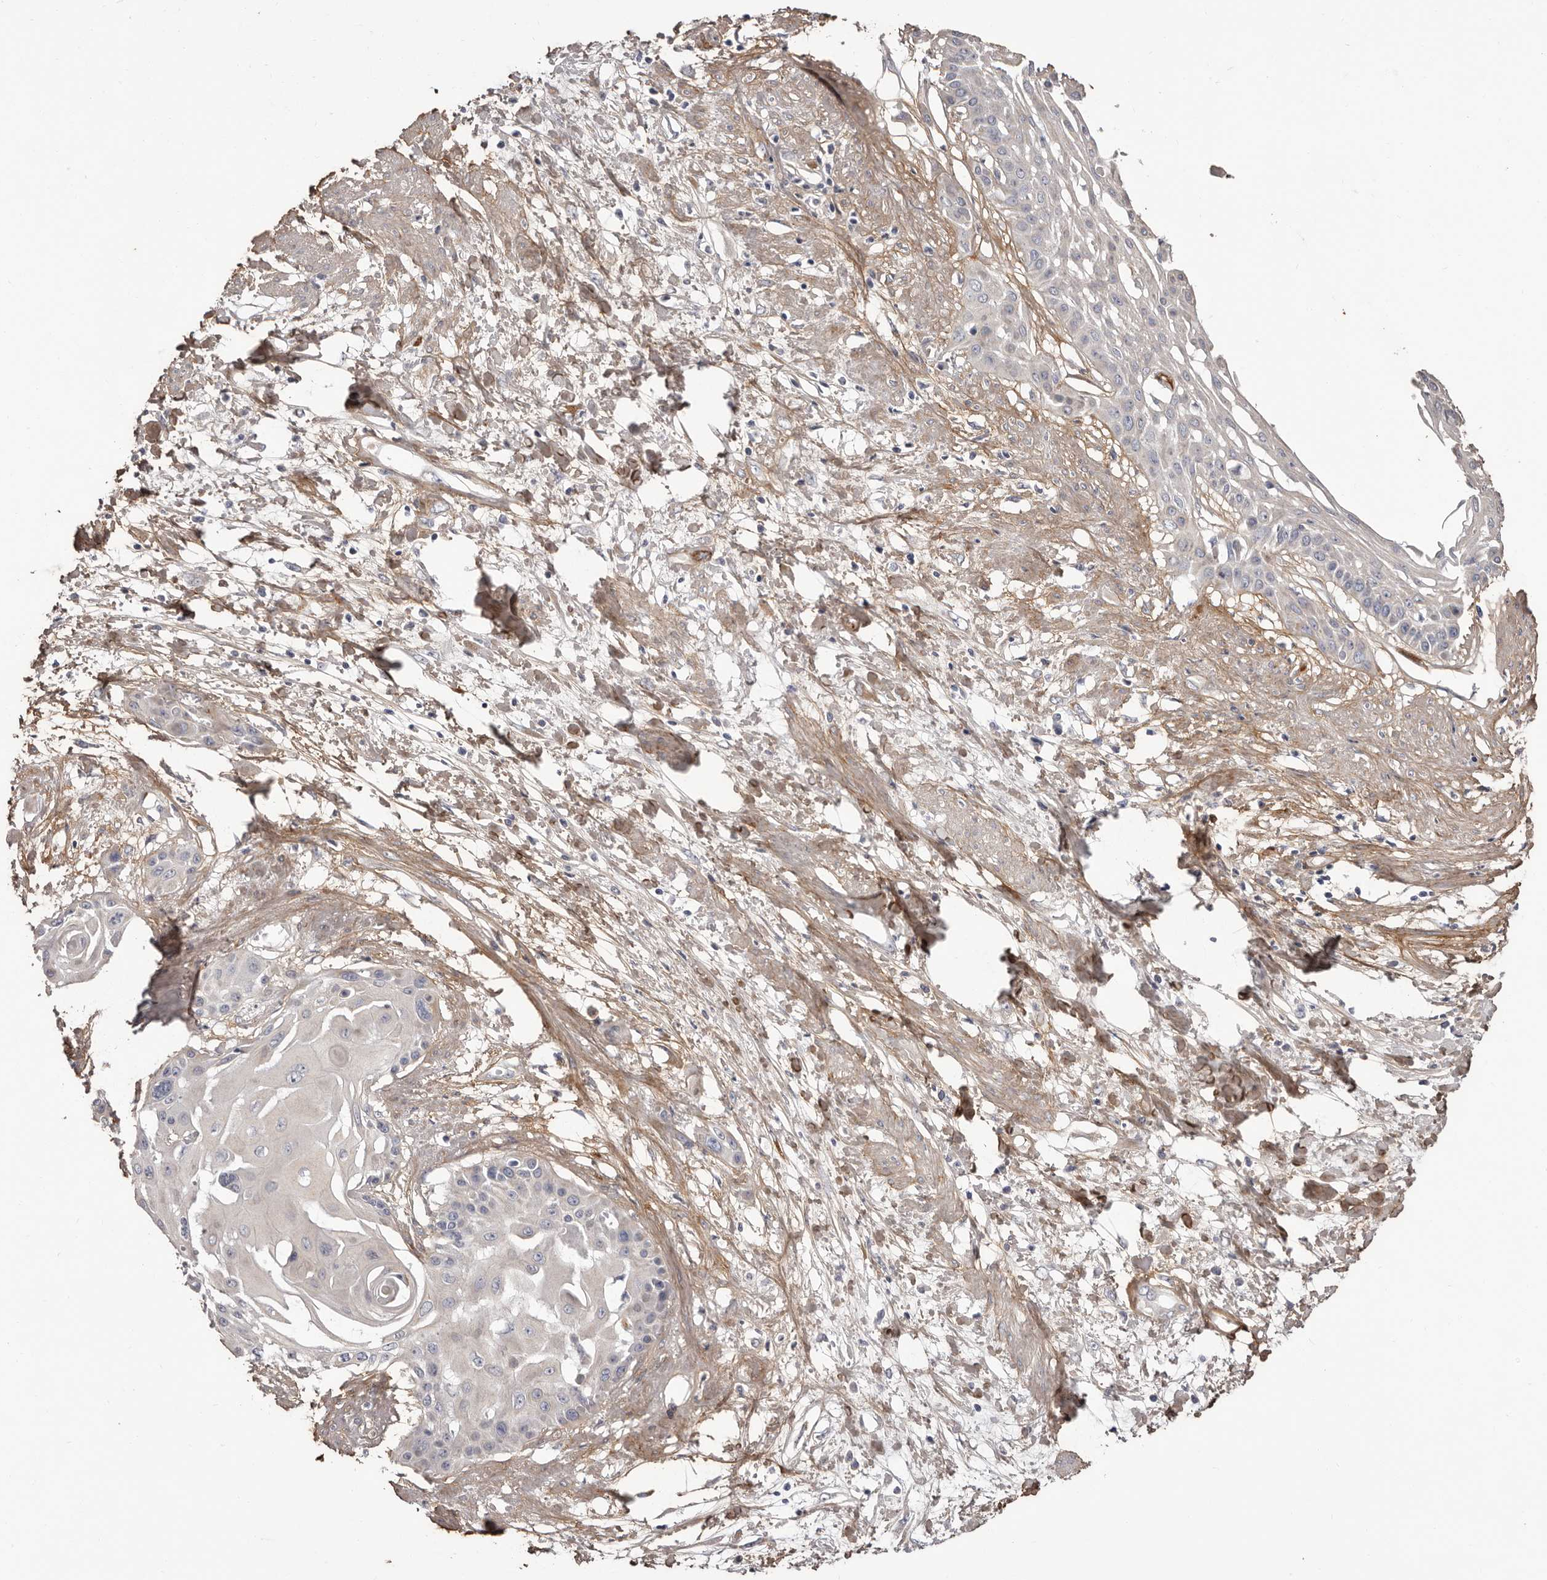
{"staining": {"intensity": "negative", "quantity": "none", "location": "none"}, "tissue": "cervical cancer", "cell_type": "Tumor cells", "image_type": "cancer", "snomed": [{"axis": "morphology", "description": "Squamous cell carcinoma, NOS"}, {"axis": "topography", "description": "Cervix"}], "caption": "DAB (3,3'-diaminobenzidine) immunohistochemical staining of cervical squamous cell carcinoma exhibits no significant positivity in tumor cells.", "gene": "COL6A1", "patient": {"sex": "female", "age": 57}}